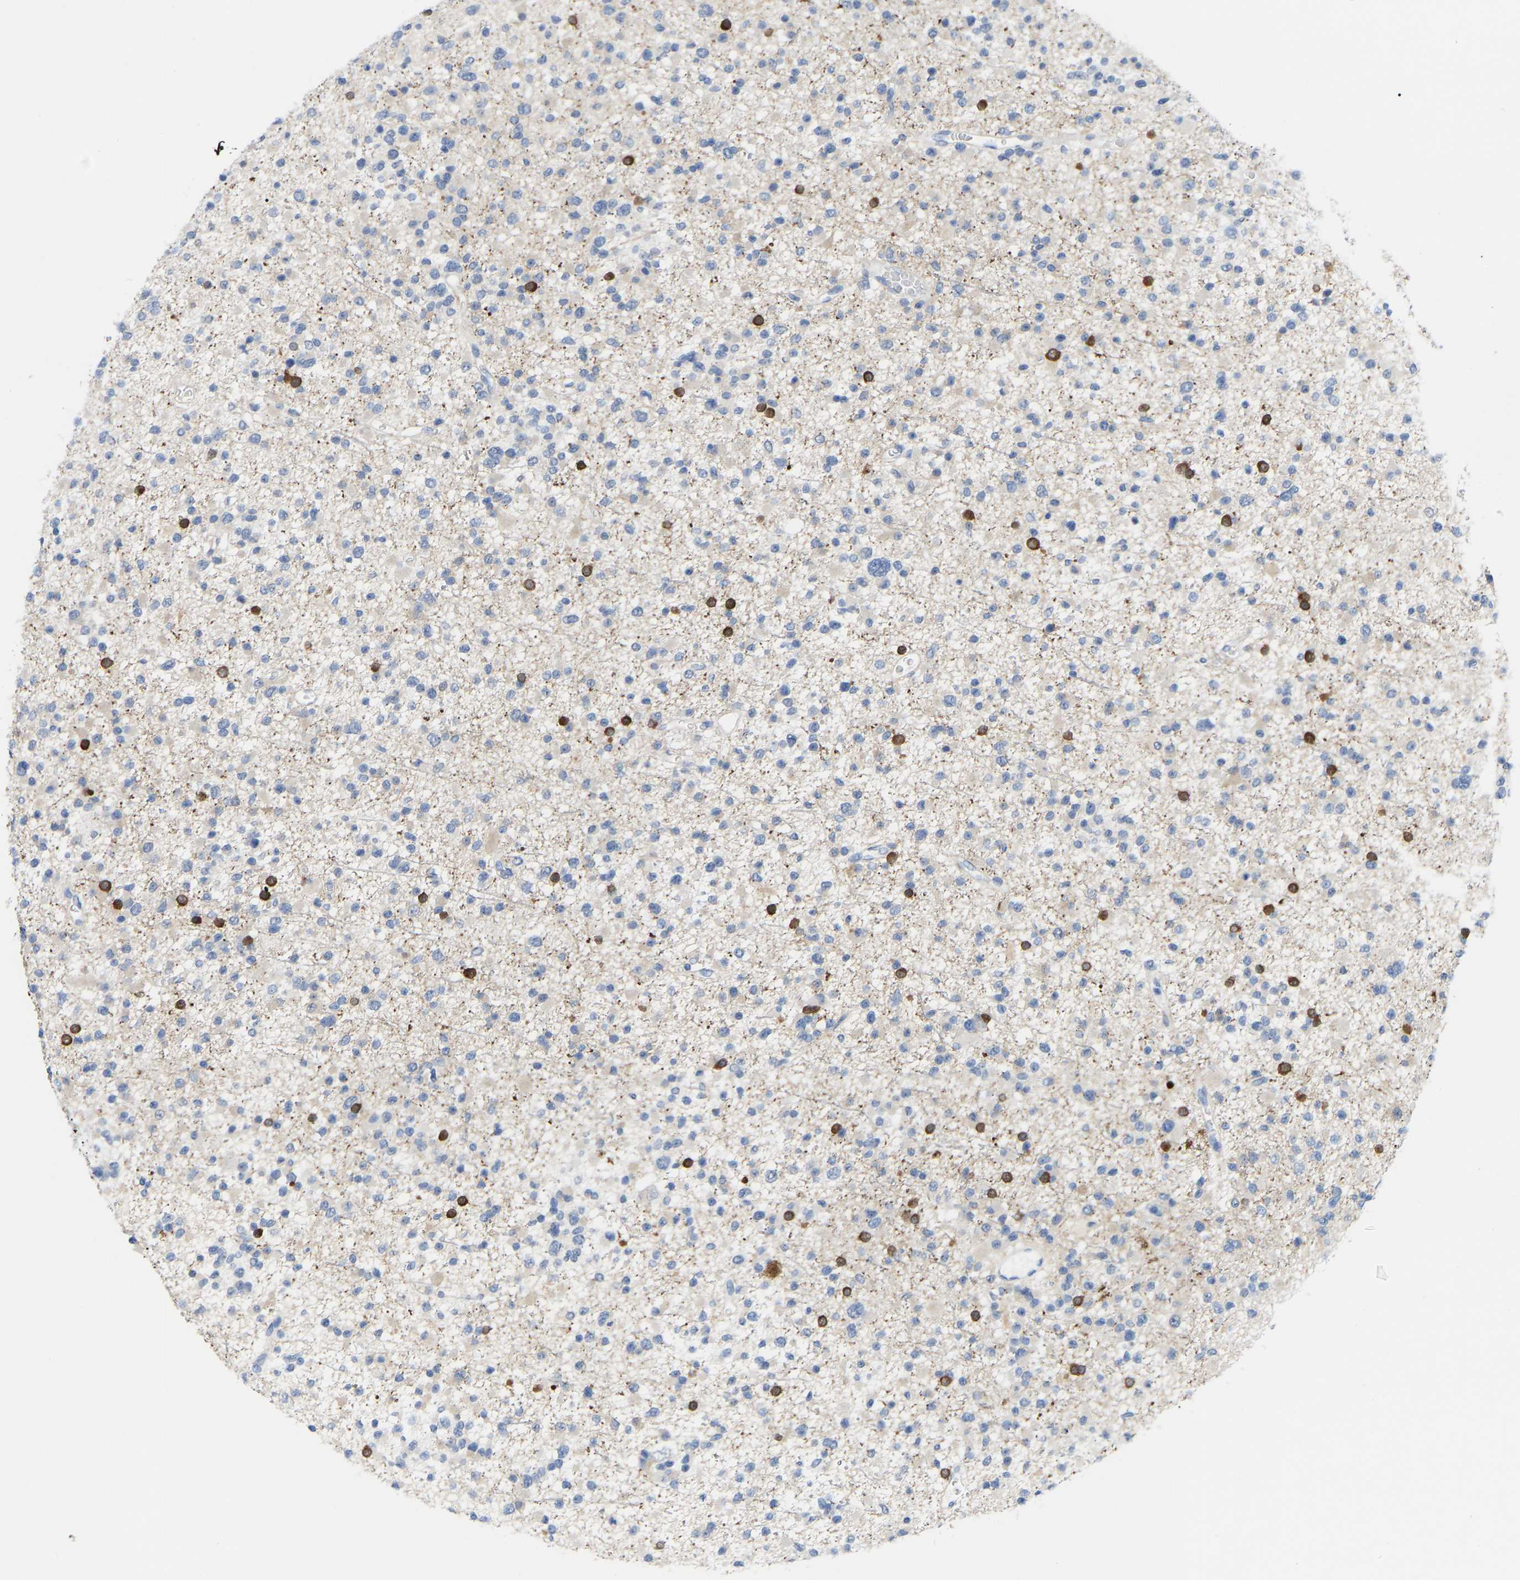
{"staining": {"intensity": "negative", "quantity": "none", "location": "none"}, "tissue": "glioma", "cell_type": "Tumor cells", "image_type": "cancer", "snomed": [{"axis": "morphology", "description": "Glioma, malignant, Low grade"}, {"axis": "topography", "description": "Brain"}], "caption": "A high-resolution histopathology image shows immunohistochemistry (IHC) staining of glioma, which shows no significant expression in tumor cells. Nuclei are stained in blue.", "gene": "ABTB2", "patient": {"sex": "female", "age": 22}}